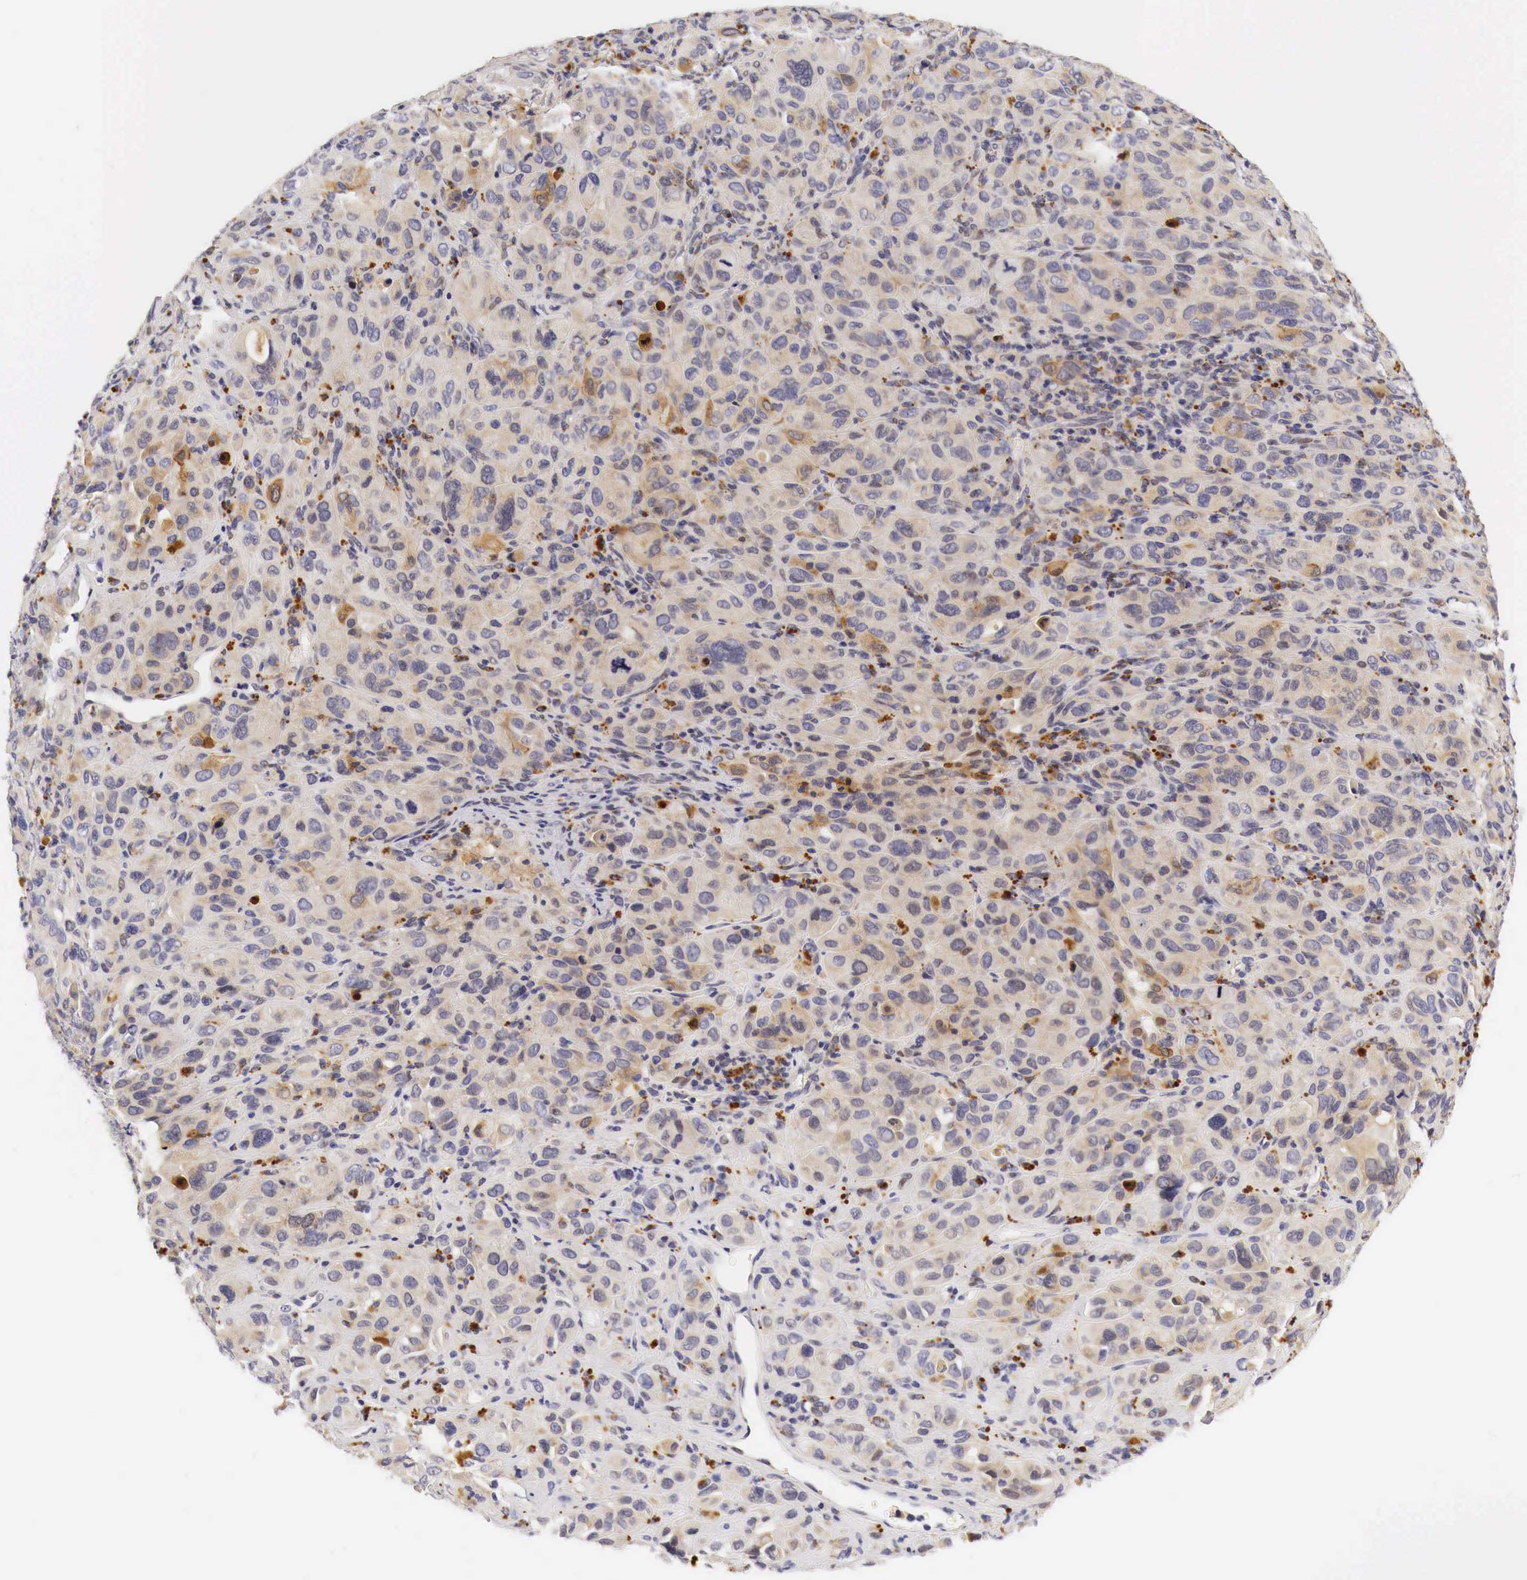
{"staining": {"intensity": "weak", "quantity": "<25%", "location": "cytoplasmic/membranous,nuclear"}, "tissue": "melanoma", "cell_type": "Tumor cells", "image_type": "cancer", "snomed": [{"axis": "morphology", "description": "Malignant melanoma, Metastatic site"}, {"axis": "topography", "description": "Skin"}], "caption": "IHC histopathology image of human melanoma stained for a protein (brown), which displays no expression in tumor cells.", "gene": "CASP3", "patient": {"sex": "male", "age": 32}}